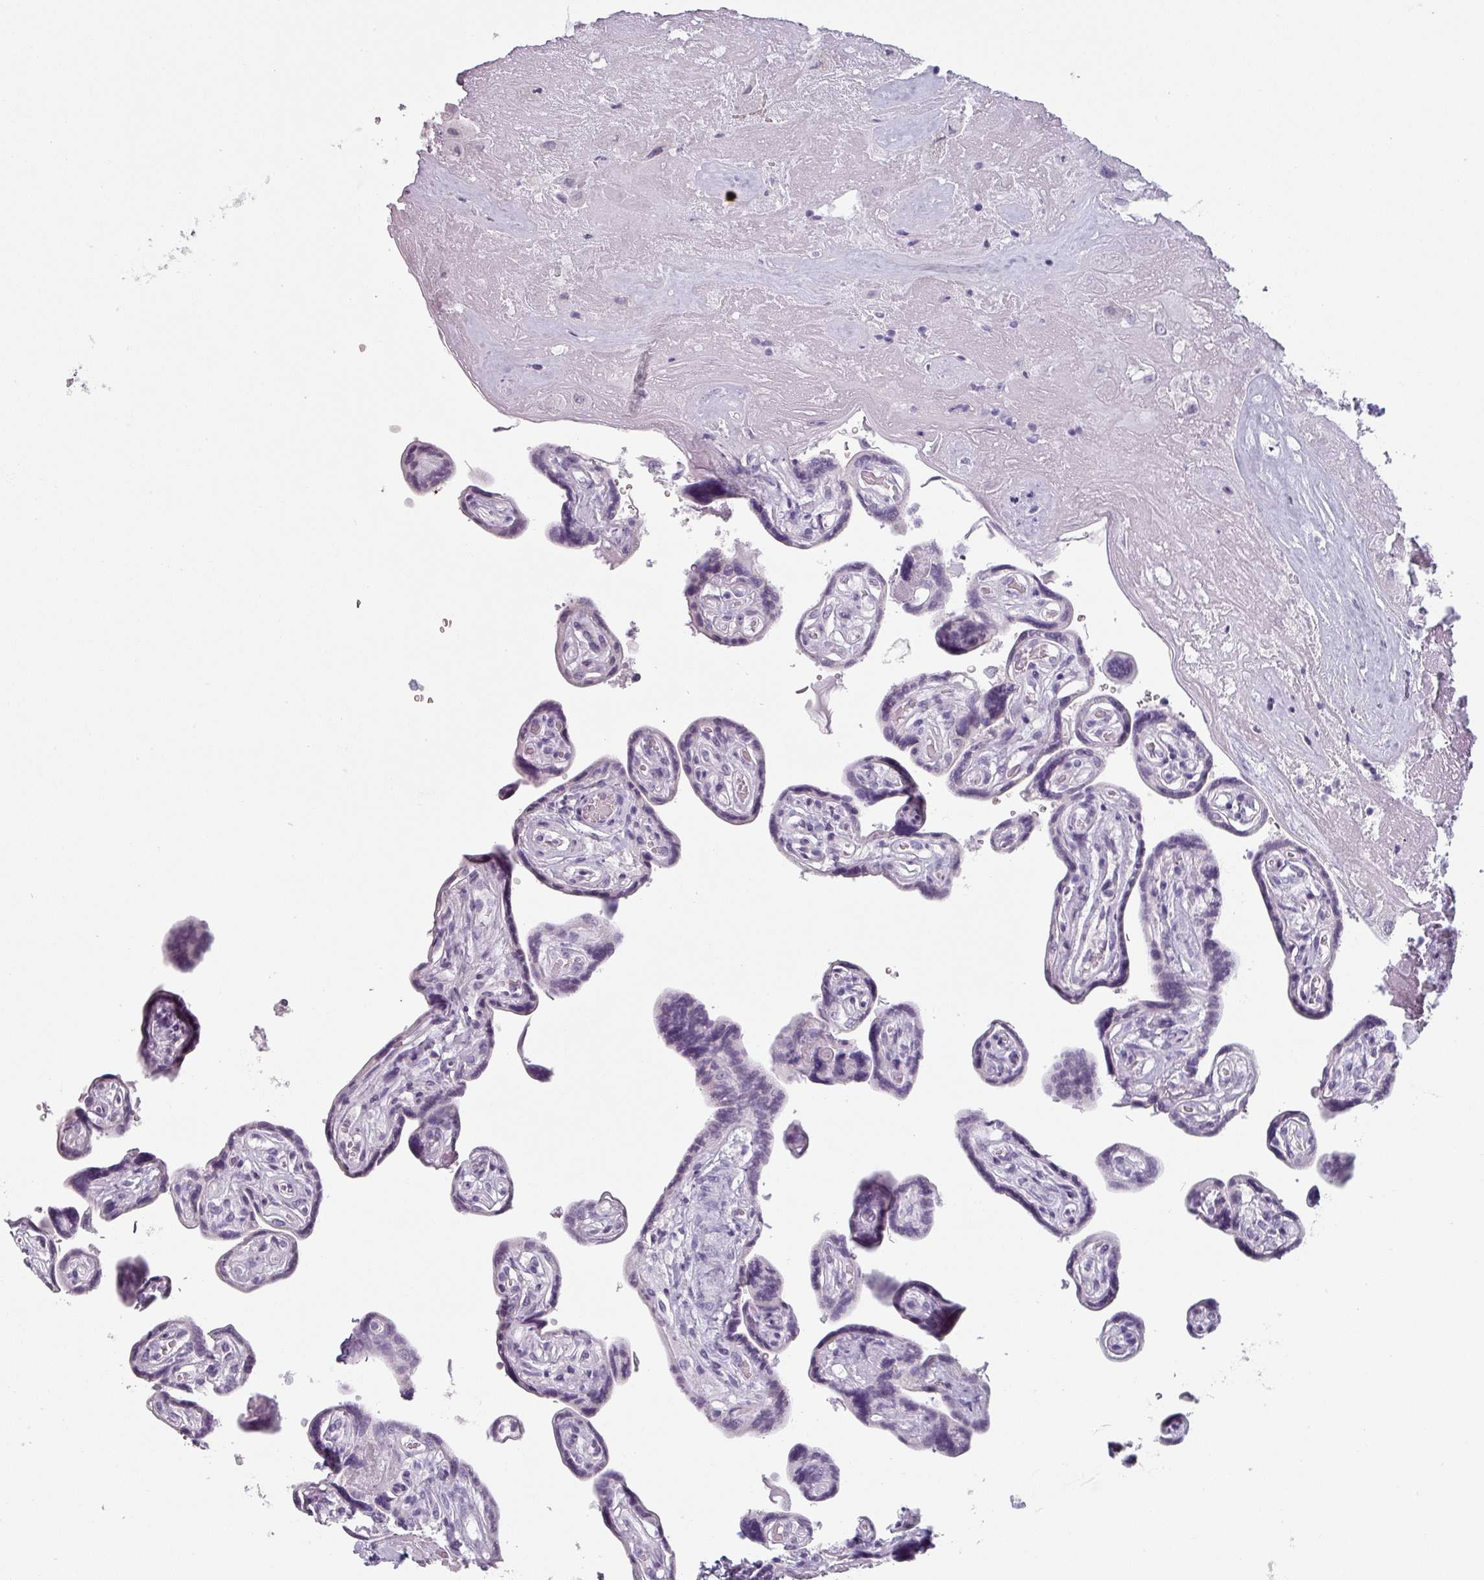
{"staining": {"intensity": "negative", "quantity": "none", "location": "none"}, "tissue": "placenta", "cell_type": "Trophoblastic cells", "image_type": "normal", "snomed": [{"axis": "morphology", "description": "Normal tissue, NOS"}, {"axis": "topography", "description": "Placenta"}], "caption": "High power microscopy image of an immunohistochemistry photomicrograph of unremarkable placenta, revealing no significant staining in trophoblastic cells.", "gene": "SFTPA1", "patient": {"sex": "female", "age": 32}}